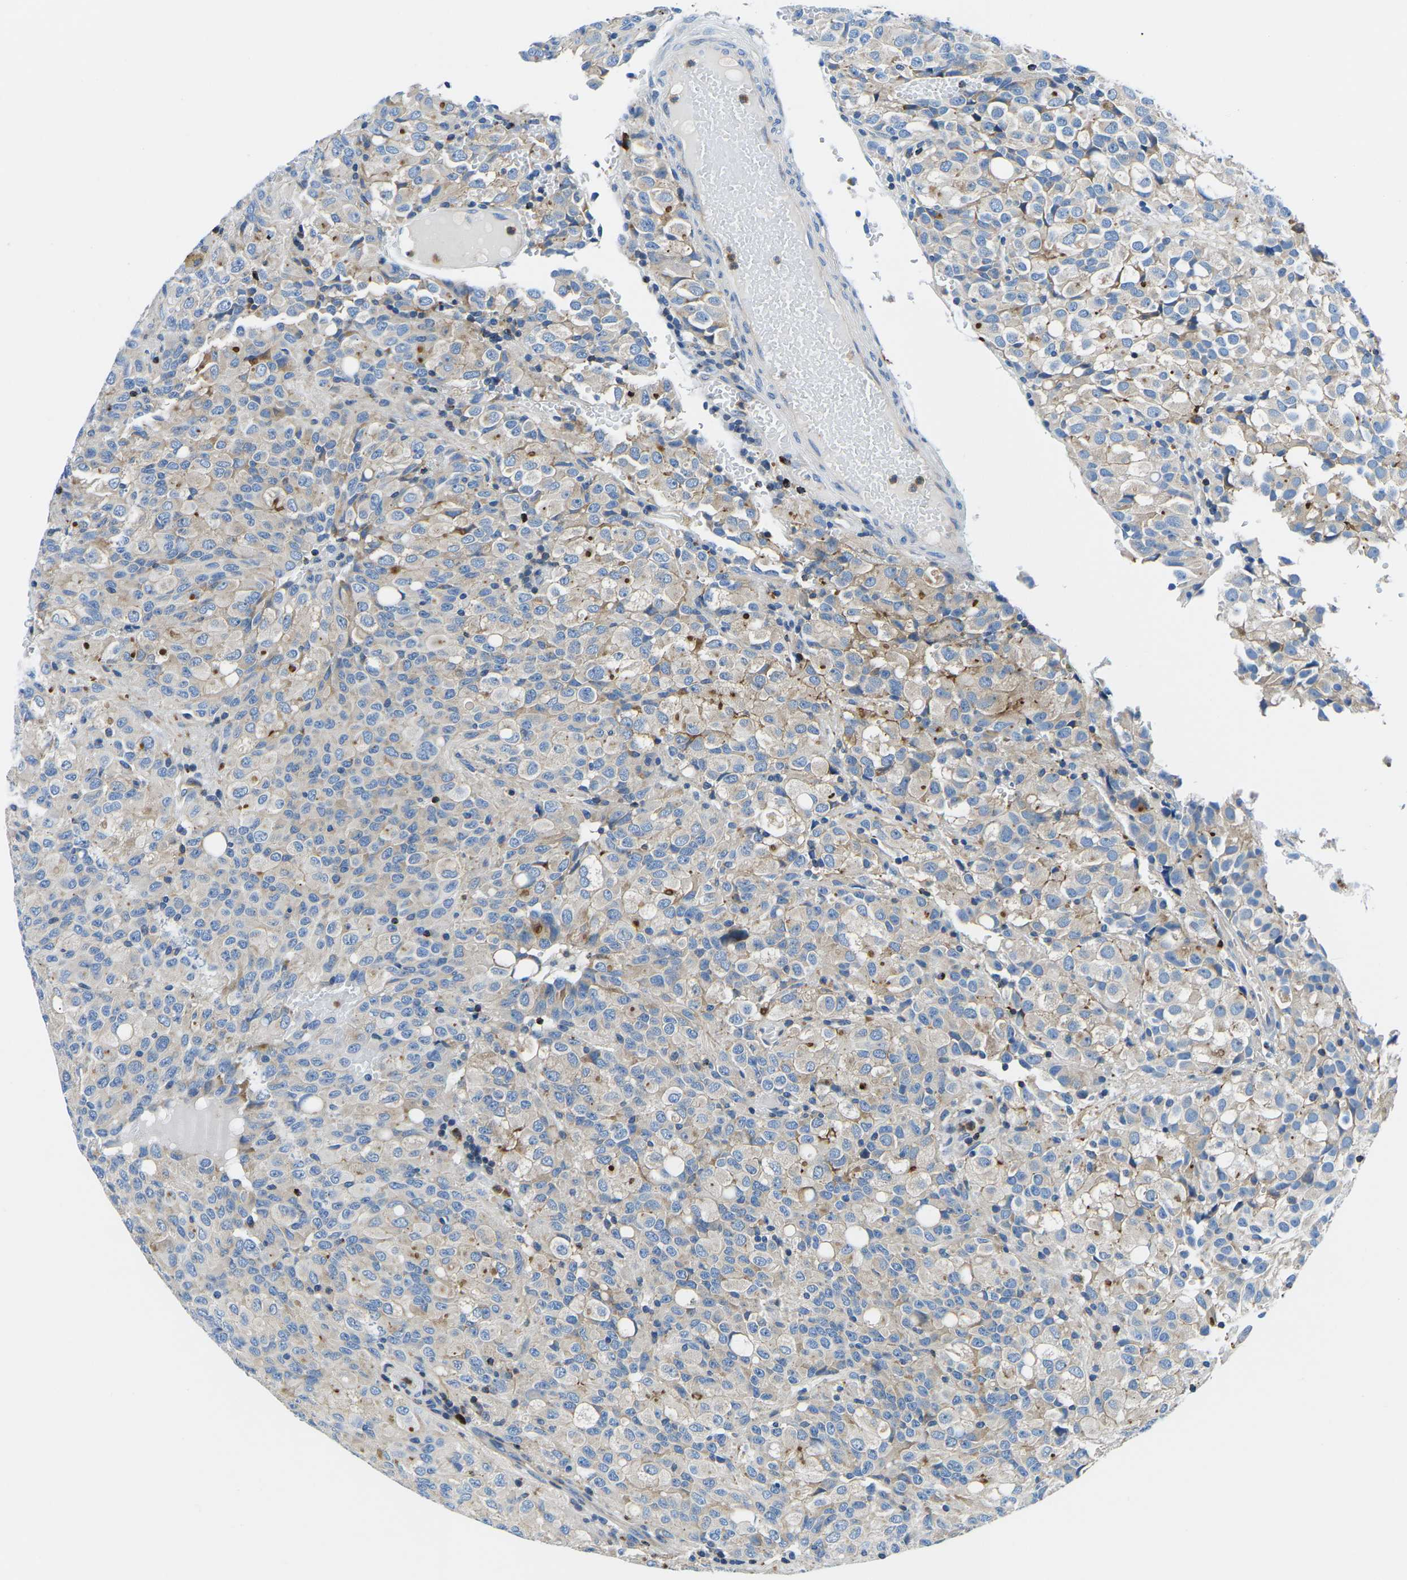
{"staining": {"intensity": "weak", "quantity": "<25%", "location": "cytoplasmic/membranous"}, "tissue": "glioma", "cell_type": "Tumor cells", "image_type": "cancer", "snomed": [{"axis": "morphology", "description": "Glioma, malignant, High grade"}, {"axis": "topography", "description": "Brain"}], "caption": "Tumor cells show no significant expression in glioma. The staining was performed using DAB (3,3'-diaminobenzidine) to visualize the protein expression in brown, while the nuclei were stained in blue with hematoxylin (Magnification: 20x).", "gene": "MC4R", "patient": {"sex": "male", "age": 32}}